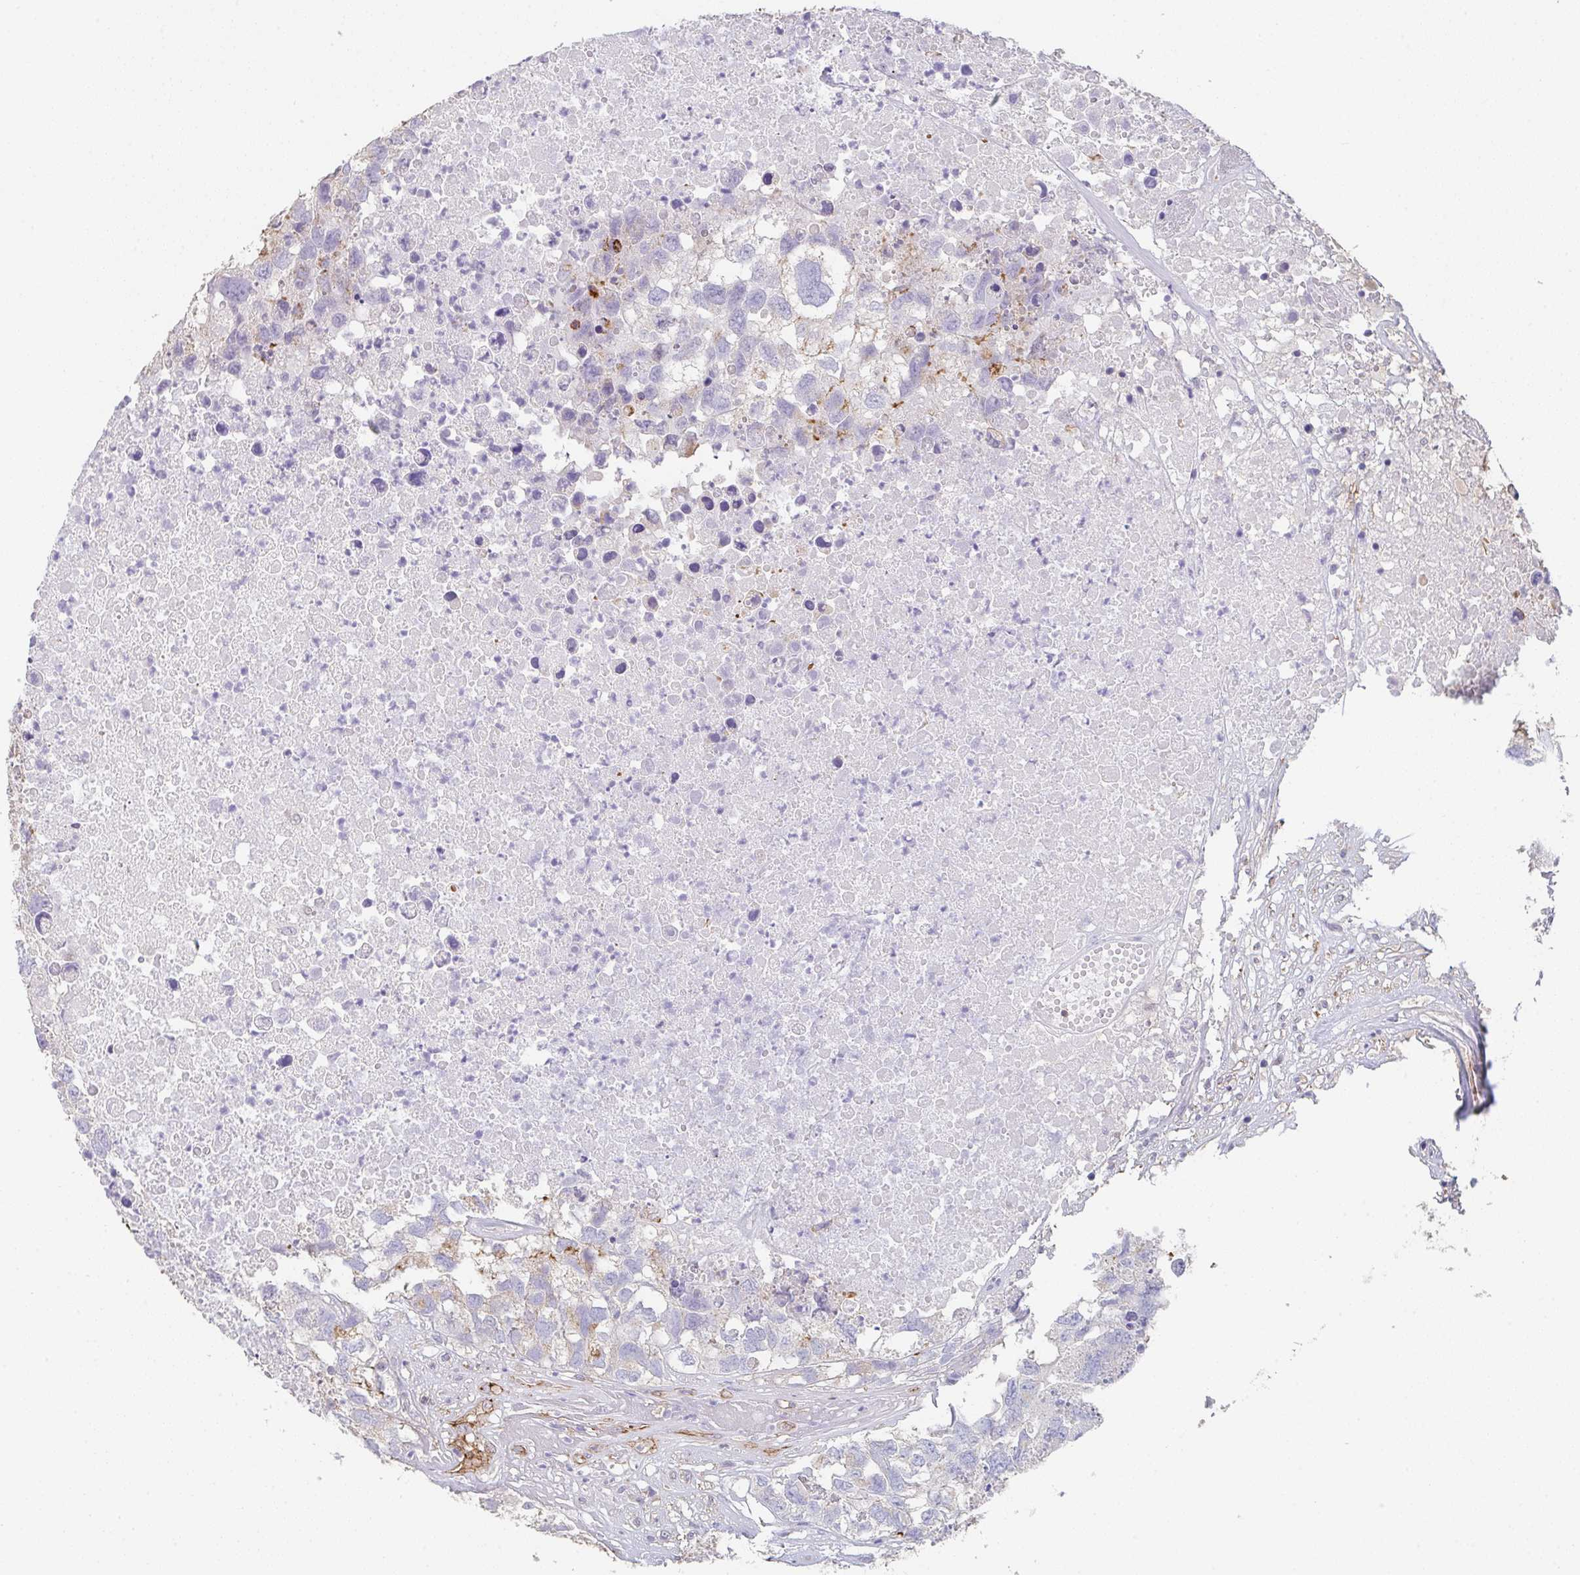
{"staining": {"intensity": "negative", "quantity": "none", "location": "none"}, "tissue": "testis cancer", "cell_type": "Tumor cells", "image_type": "cancer", "snomed": [{"axis": "morphology", "description": "Carcinoma, Embryonal, NOS"}, {"axis": "topography", "description": "Testis"}], "caption": "Immunohistochemical staining of human testis cancer (embryonal carcinoma) displays no significant staining in tumor cells.", "gene": "DBN1", "patient": {"sex": "male", "age": 83}}